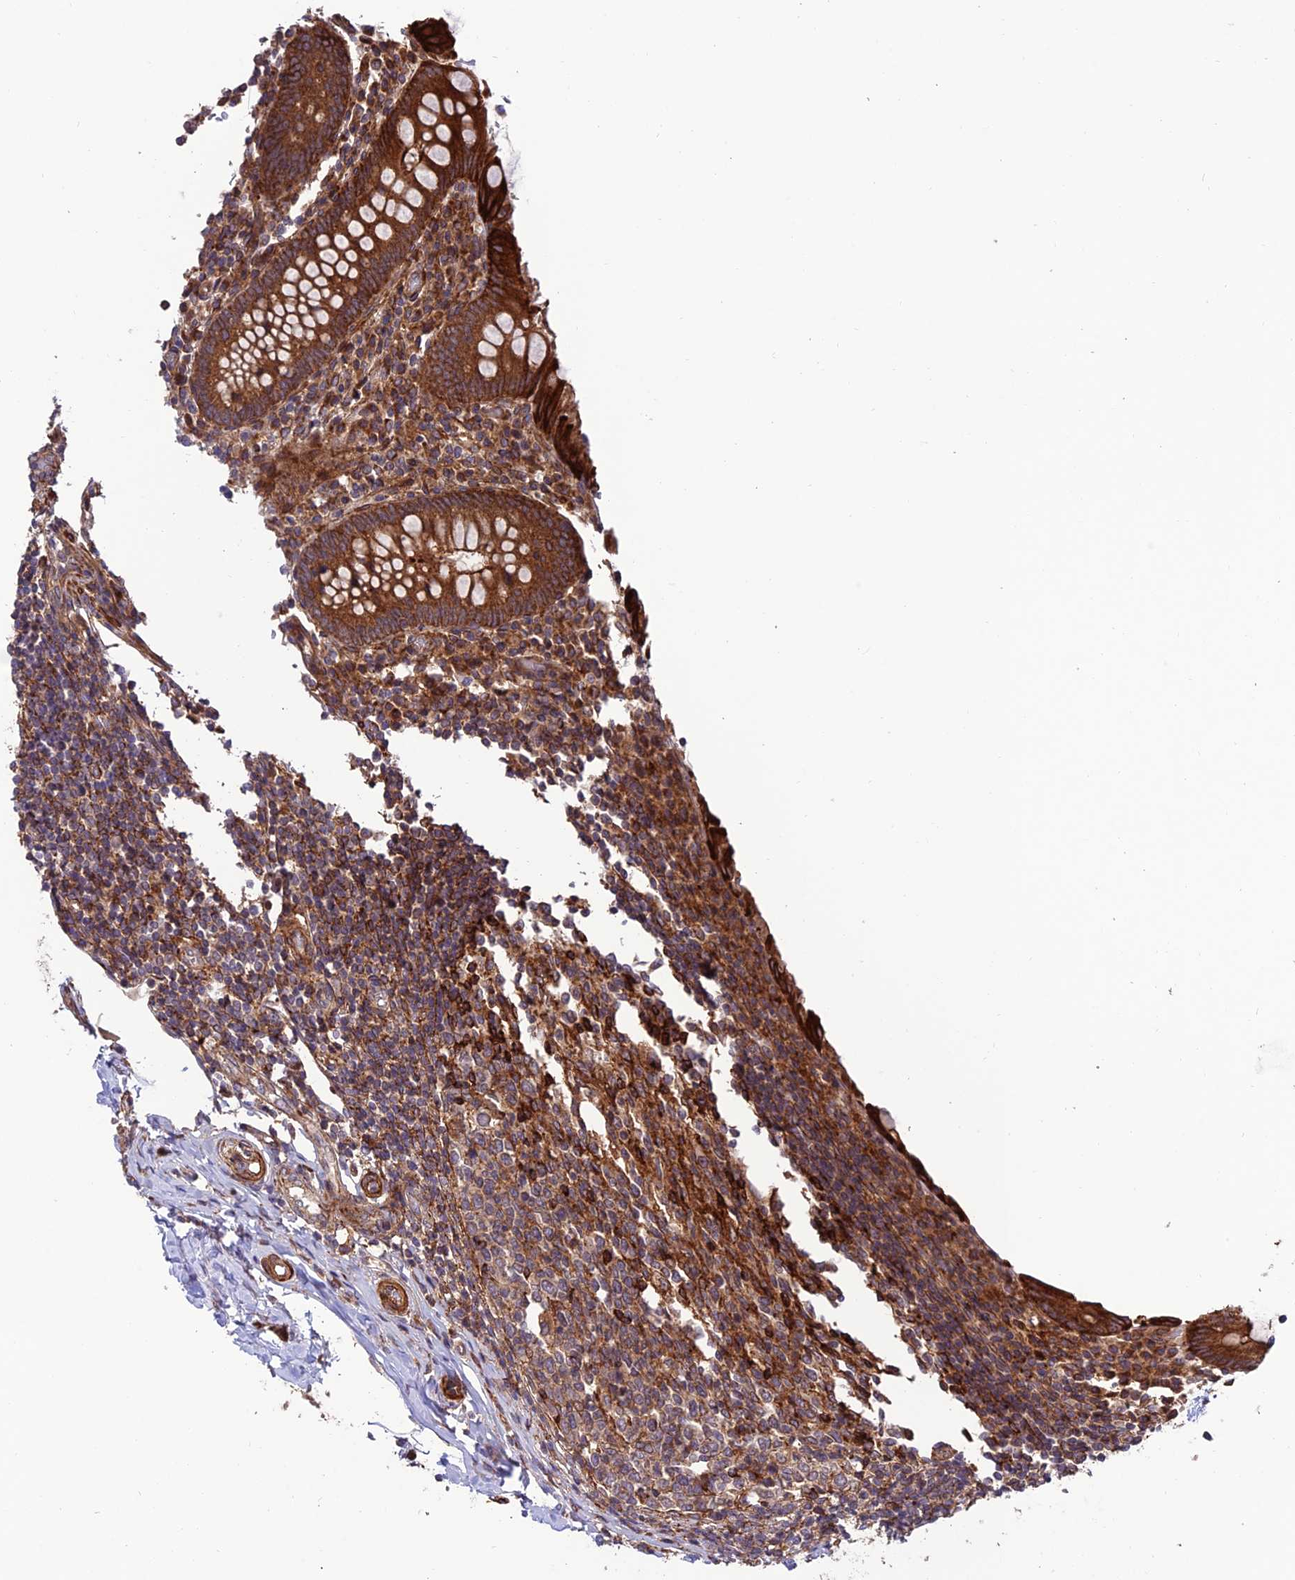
{"staining": {"intensity": "strong", "quantity": ">75%", "location": "cytoplasmic/membranous"}, "tissue": "appendix", "cell_type": "Glandular cells", "image_type": "normal", "snomed": [{"axis": "morphology", "description": "Normal tissue, NOS"}, {"axis": "topography", "description": "Appendix"}], "caption": "A high amount of strong cytoplasmic/membranous expression is identified in about >75% of glandular cells in benign appendix.", "gene": "TNIP3", "patient": {"sex": "female", "age": 17}}